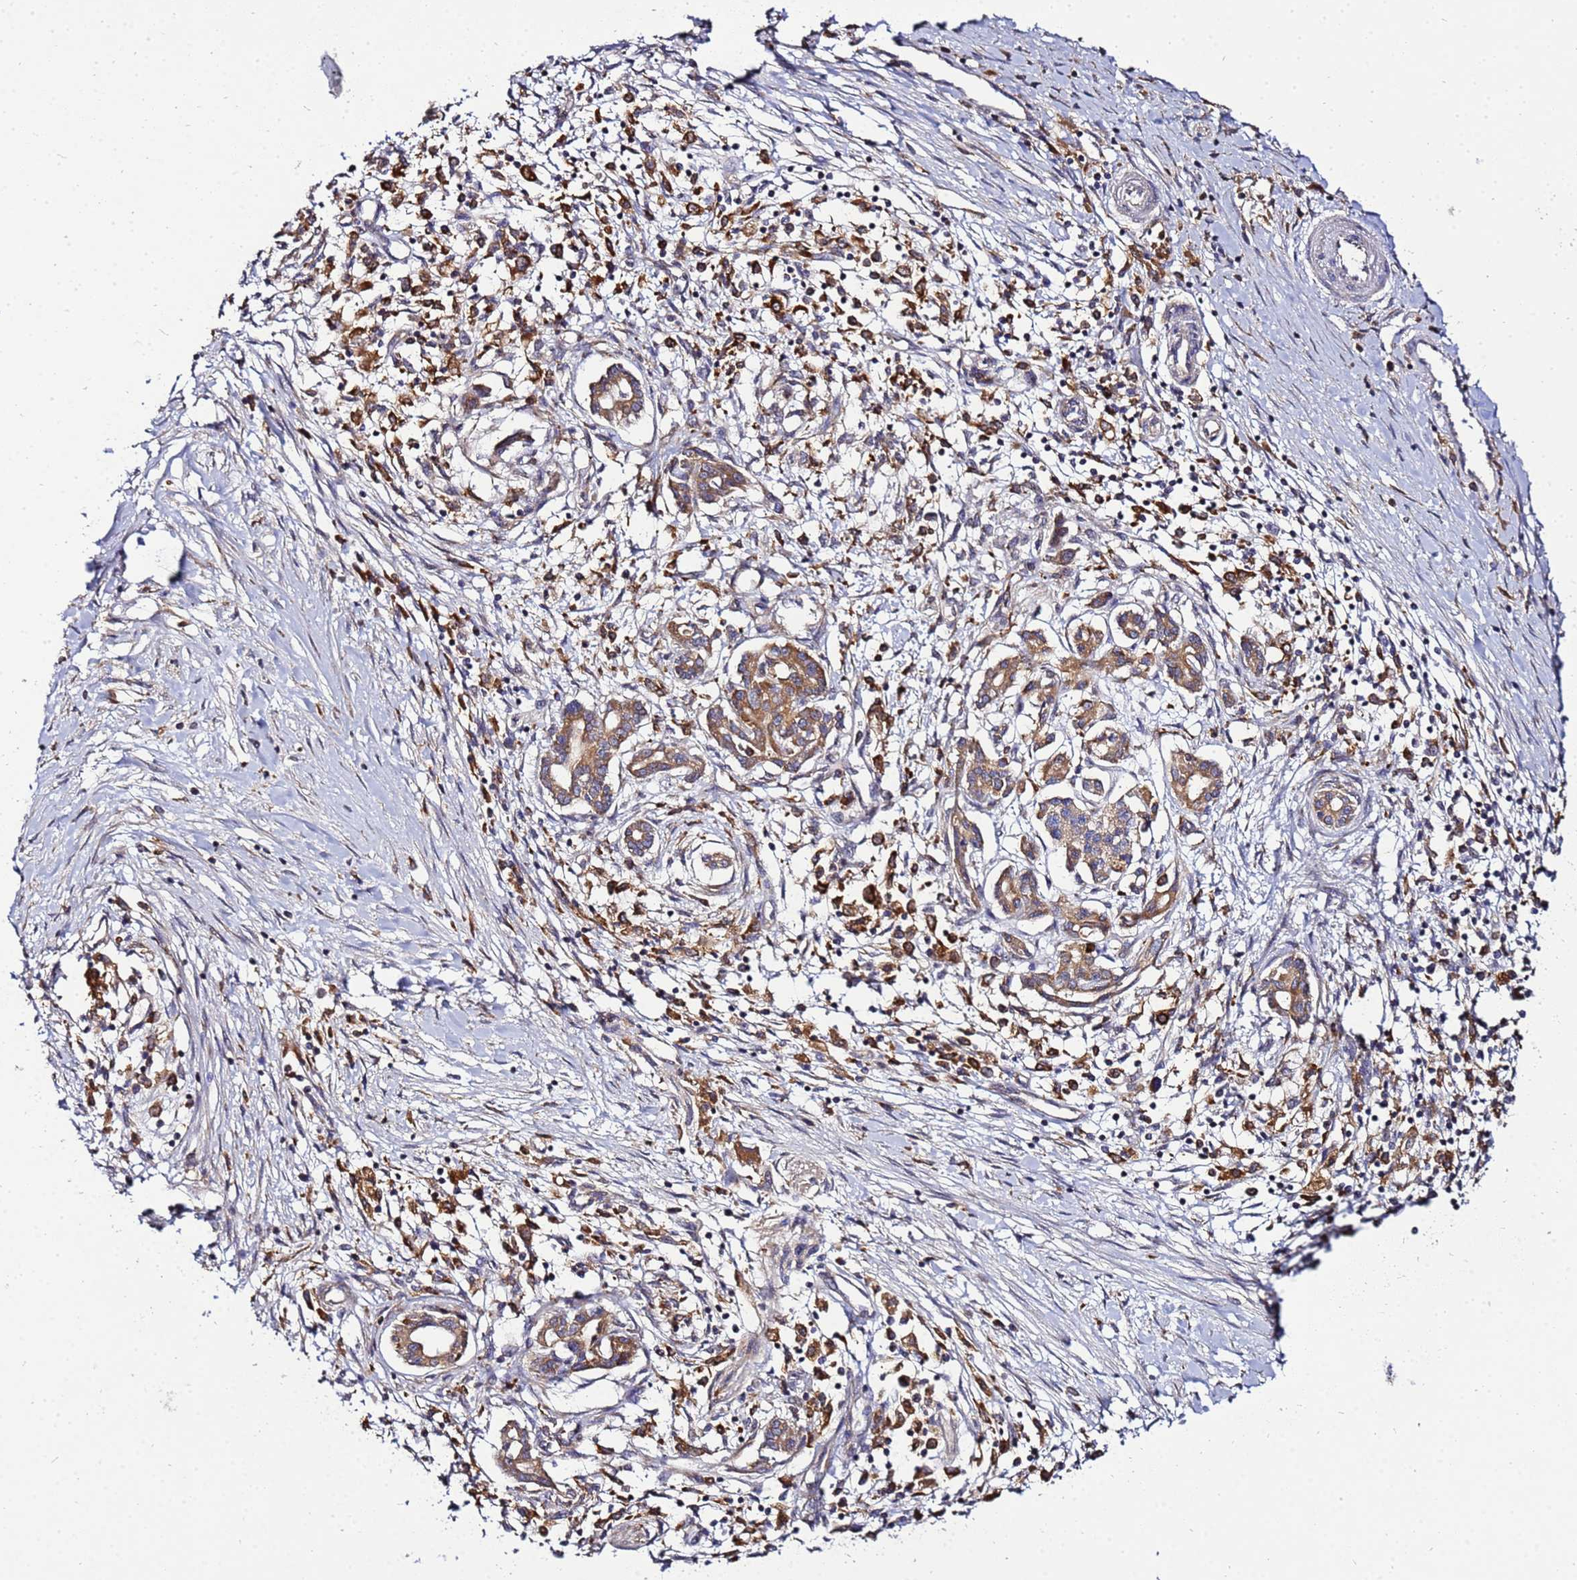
{"staining": {"intensity": "moderate", "quantity": ">75%", "location": "cytoplasmic/membranous"}, "tissue": "pancreatic cancer", "cell_type": "Tumor cells", "image_type": "cancer", "snomed": [{"axis": "morphology", "description": "Adenocarcinoma, NOS"}, {"axis": "topography", "description": "Pancreas"}], "caption": "Tumor cells display medium levels of moderate cytoplasmic/membranous positivity in approximately >75% of cells in human pancreatic cancer (adenocarcinoma). (DAB IHC with brightfield microscopy, high magnification).", "gene": "ADPGK", "patient": {"sex": "female", "age": 50}}